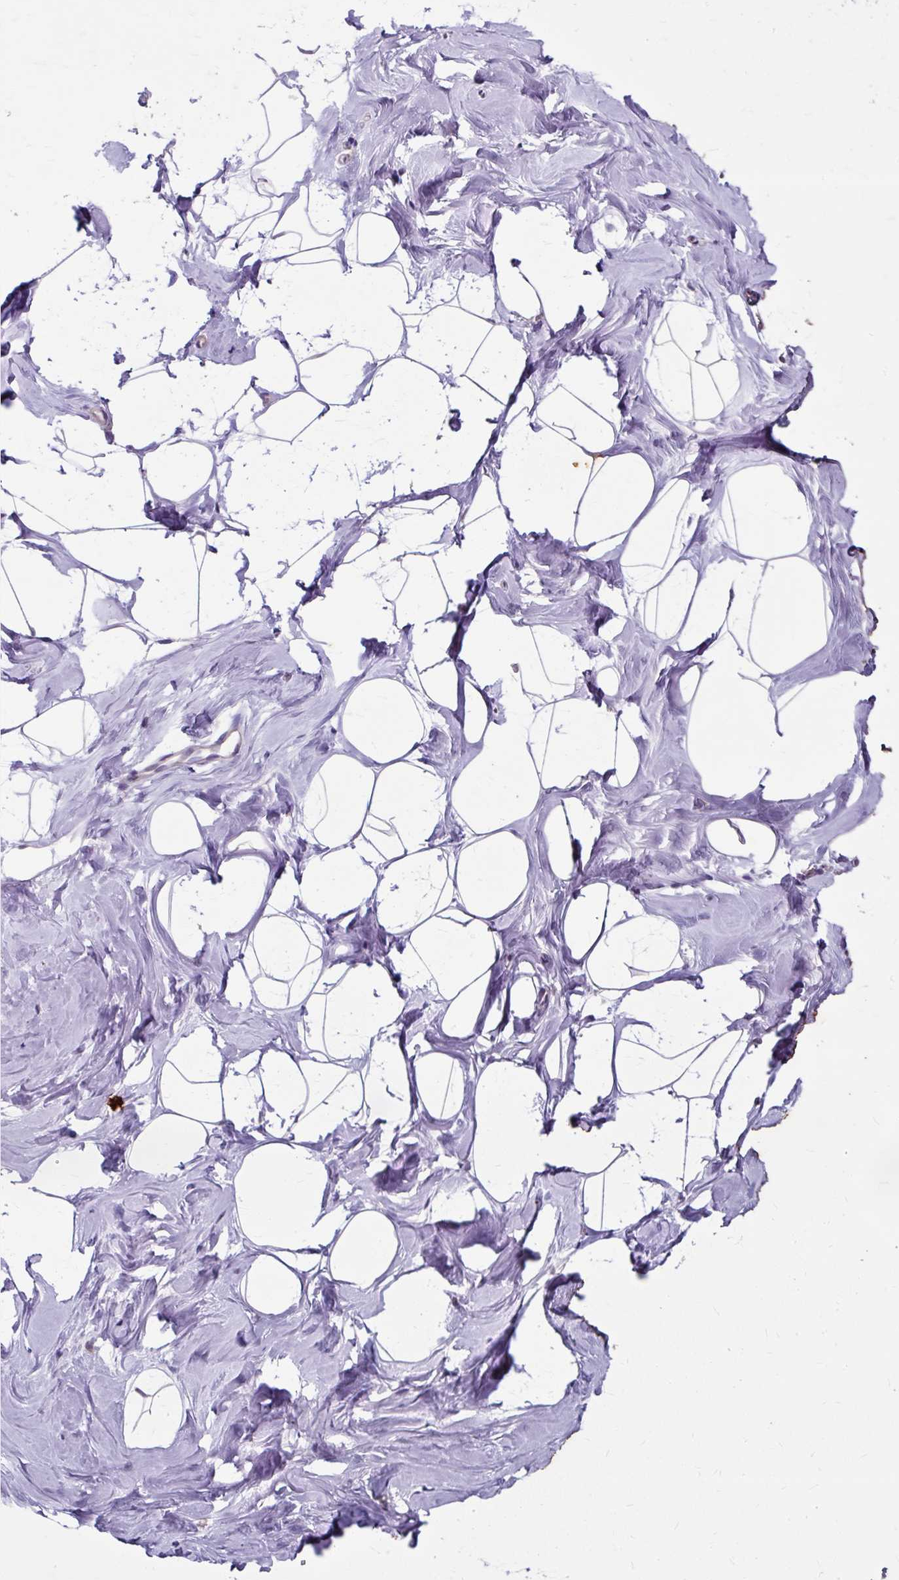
{"staining": {"intensity": "negative", "quantity": "none", "location": "none"}, "tissue": "breast", "cell_type": "Adipocytes", "image_type": "normal", "snomed": [{"axis": "morphology", "description": "Normal tissue, NOS"}, {"axis": "topography", "description": "Breast"}], "caption": "This histopathology image is of benign breast stained with IHC to label a protein in brown with the nuclei are counter-stained blue. There is no staining in adipocytes.", "gene": "KLHL24", "patient": {"sex": "female", "age": 32}}